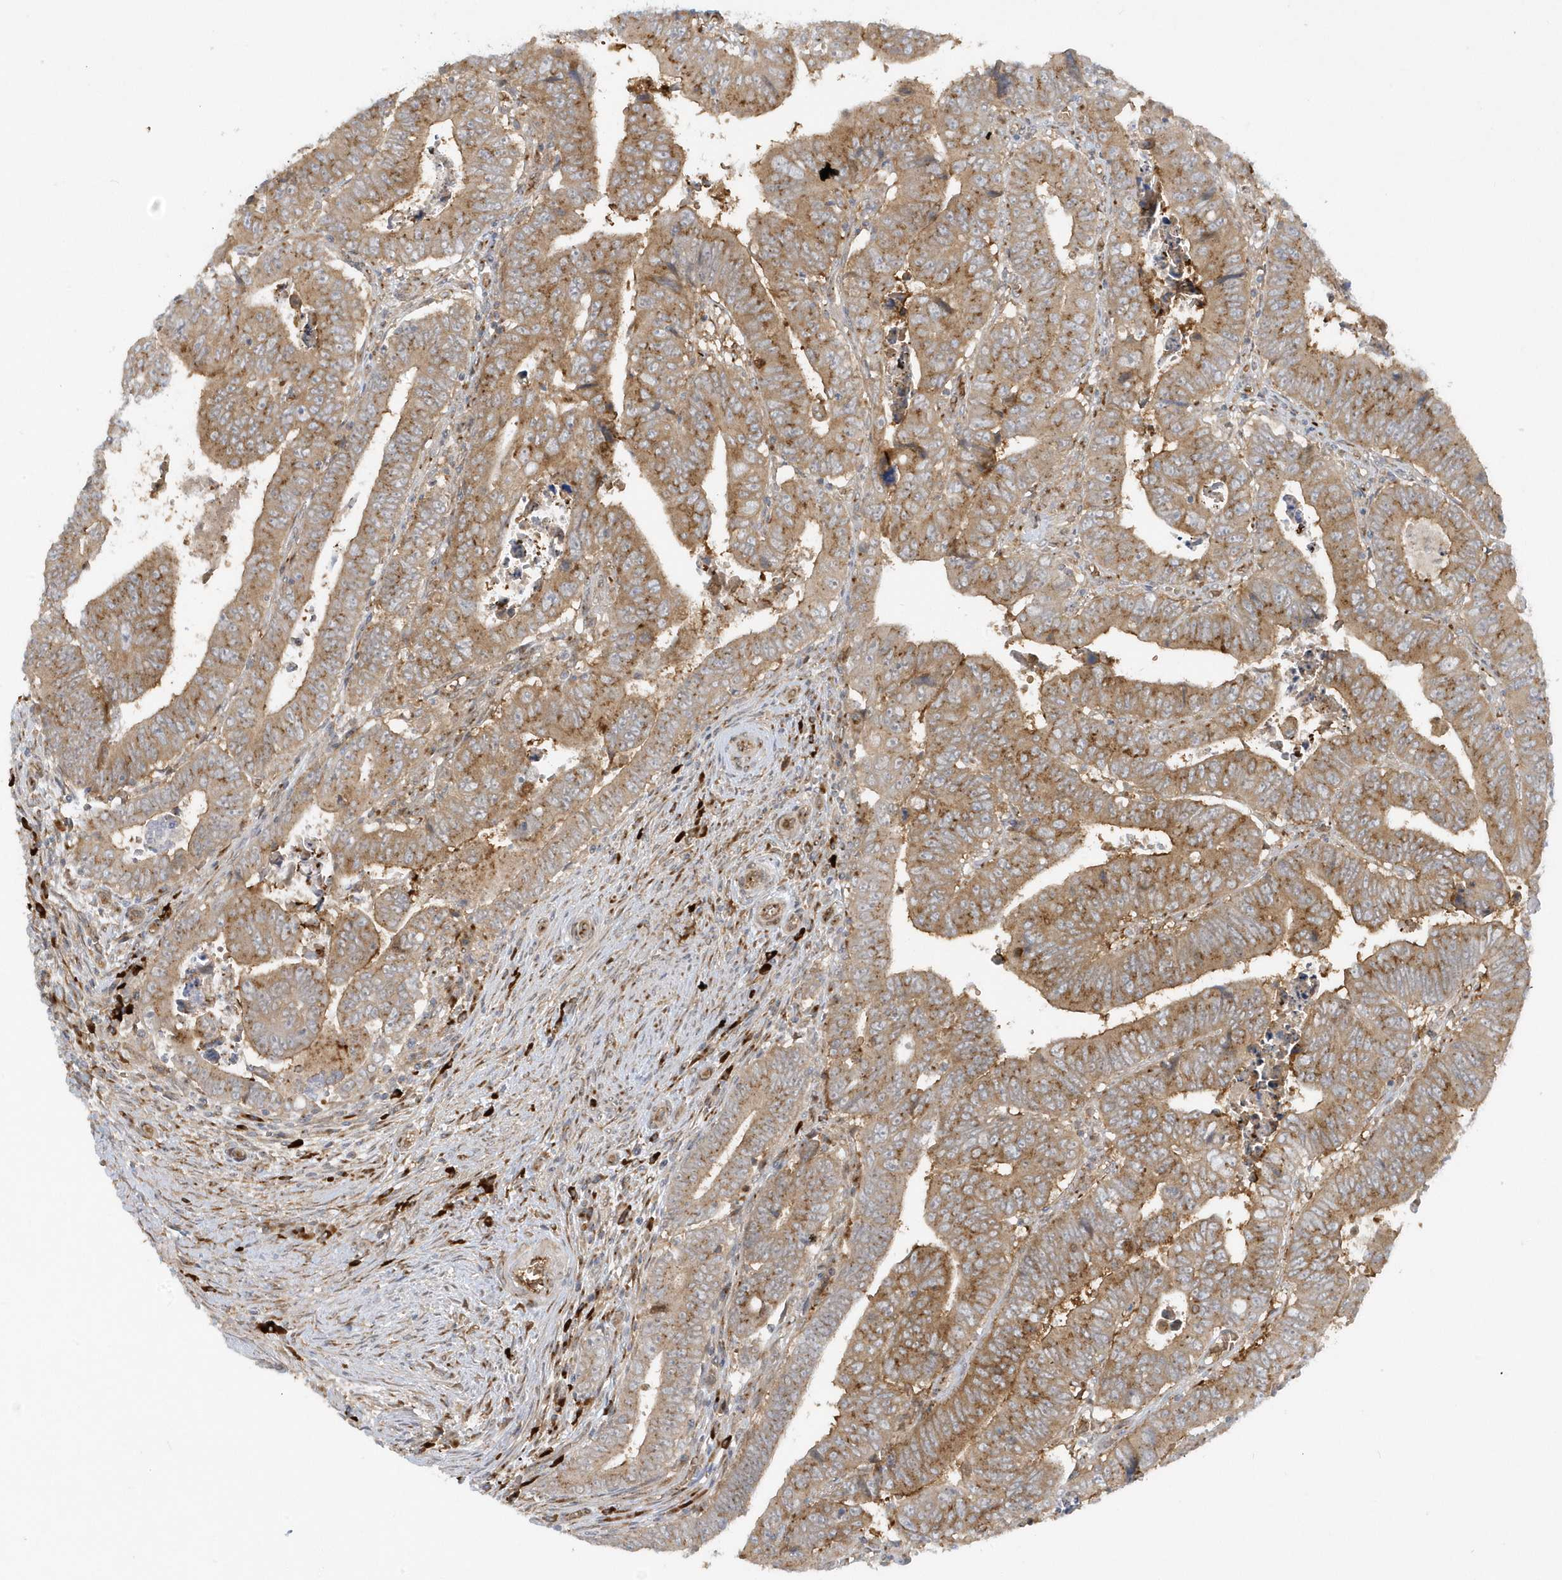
{"staining": {"intensity": "moderate", "quantity": ">75%", "location": "cytoplasmic/membranous"}, "tissue": "colorectal cancer", "cell_type": "Tumor cells", "image_type": "cancer", "snomed": [{"axis": "morphology", "description": "Normal tissue, NOS"}, {"axis": "morphology", "description": "Adenocarcinoma, NOS"}, {"axis": "topography", "description": "Rectum"}], "caption": "Approximately >75% of tumor cells in human adenocarcinoma (colorectal) reveal moderate cytoplasmic/membranous protein positivity as visualized by brown immunohistochemical staining.", "gene": "RPP40", "patient": {"sex": "female", "age": 65}}